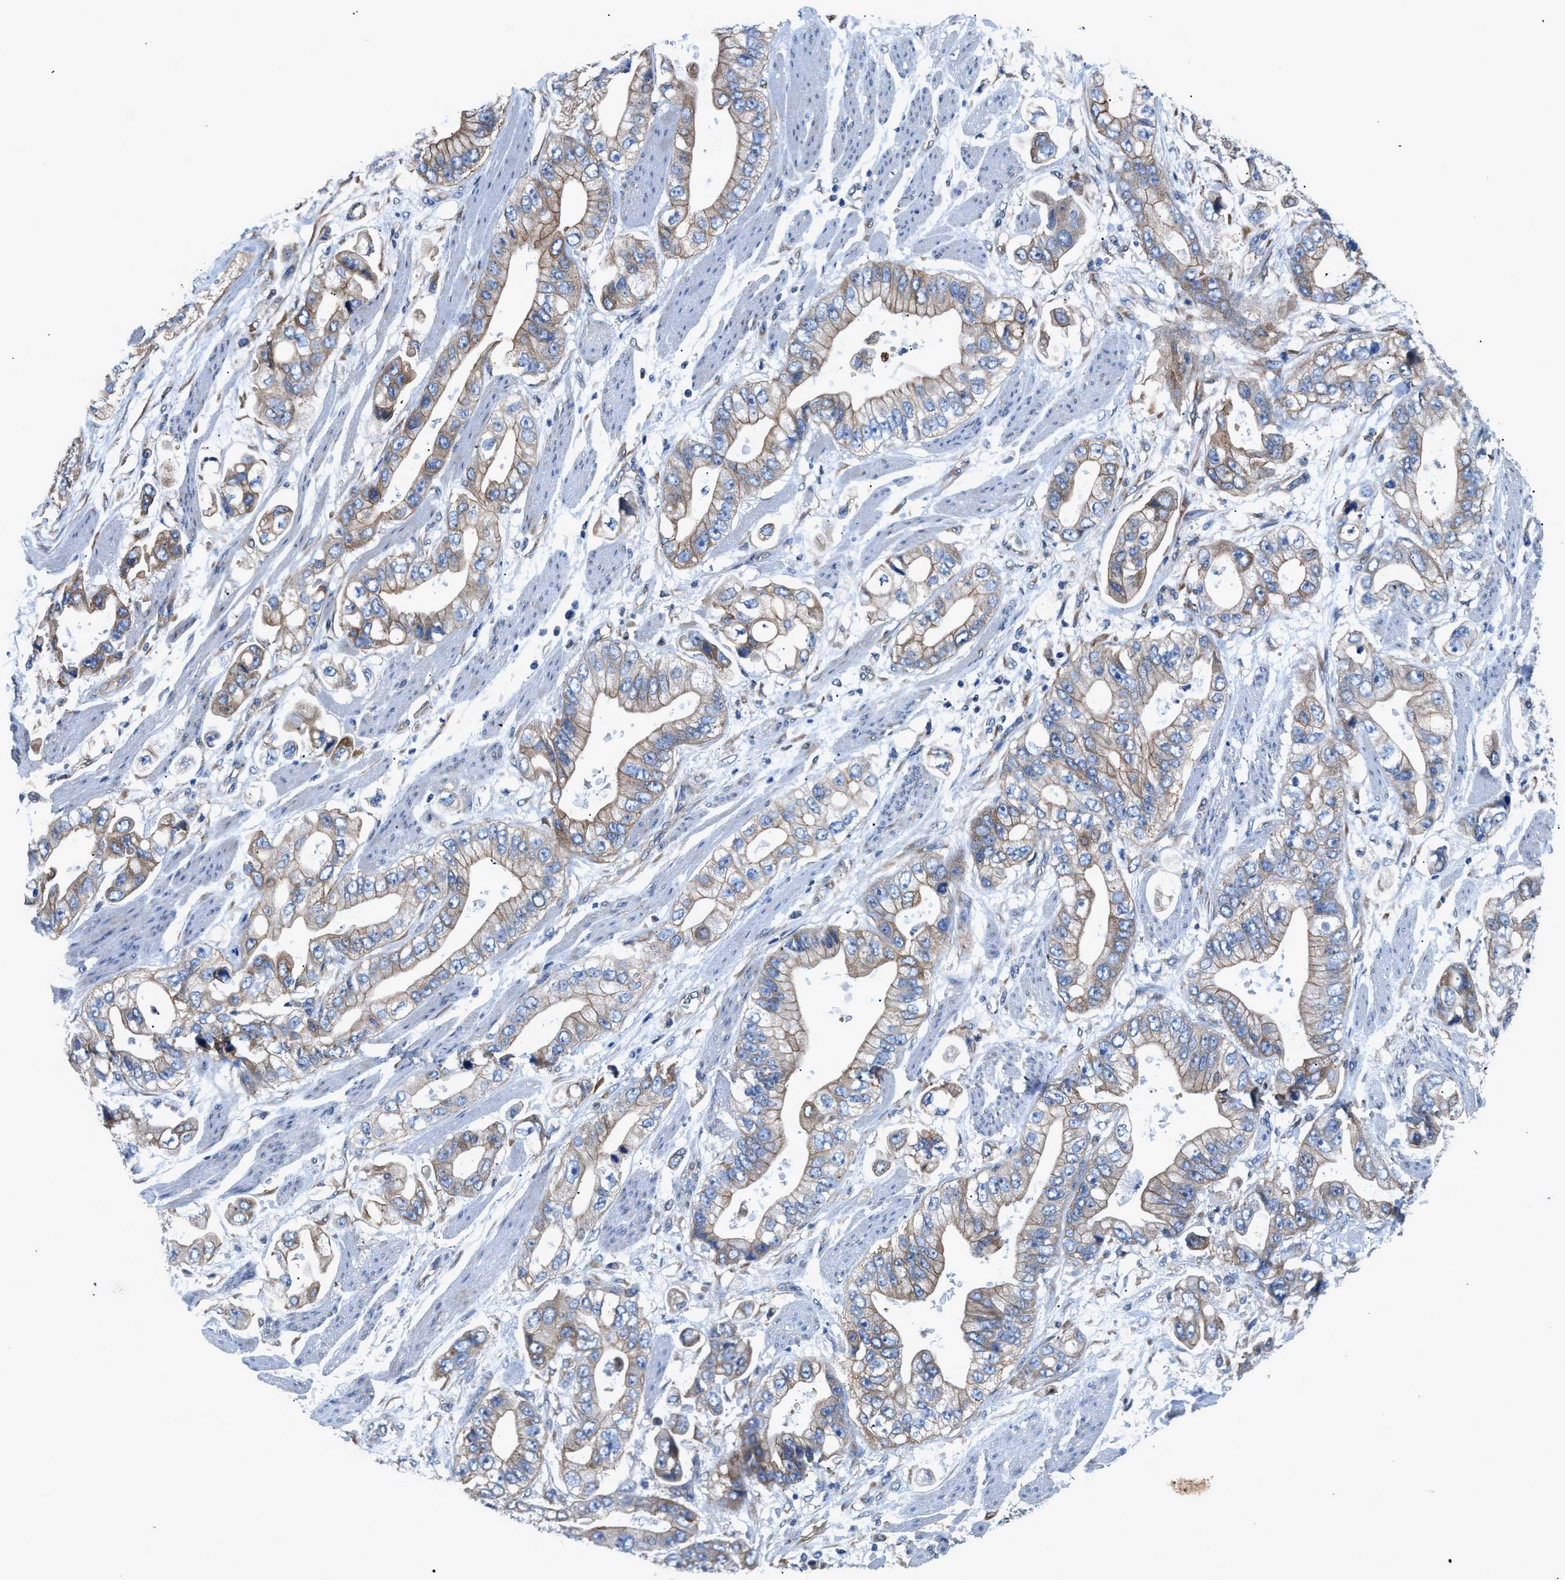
{"staining": {"intensity": "weak", "quantity": ">75%", "location": "cytoplasmic/membranous"}, "tissue": "stomach cancer", "cell_type": "Tumor cells", "image_type": "cancer", "snomed": [{"axis": "morphology", "description": "Normal tissue, NOS"}, {"axis": "morphology", "description": "Adenocarcinoma, NOS"}, {"axis": "topography", "description": "Stomach"}], "caption": "IHC photomicrograph of neoplastic tissue: human stomach cancer stained using immunohistochemistry reveals low levels of weak protein expression localized specifically in the cytoplasmic/membranous of tumor cells, appearing as a cytoplasmic/membranous brown color.", "gene": "DMAC1", "patient": {"sex": "male", "age": 62}}